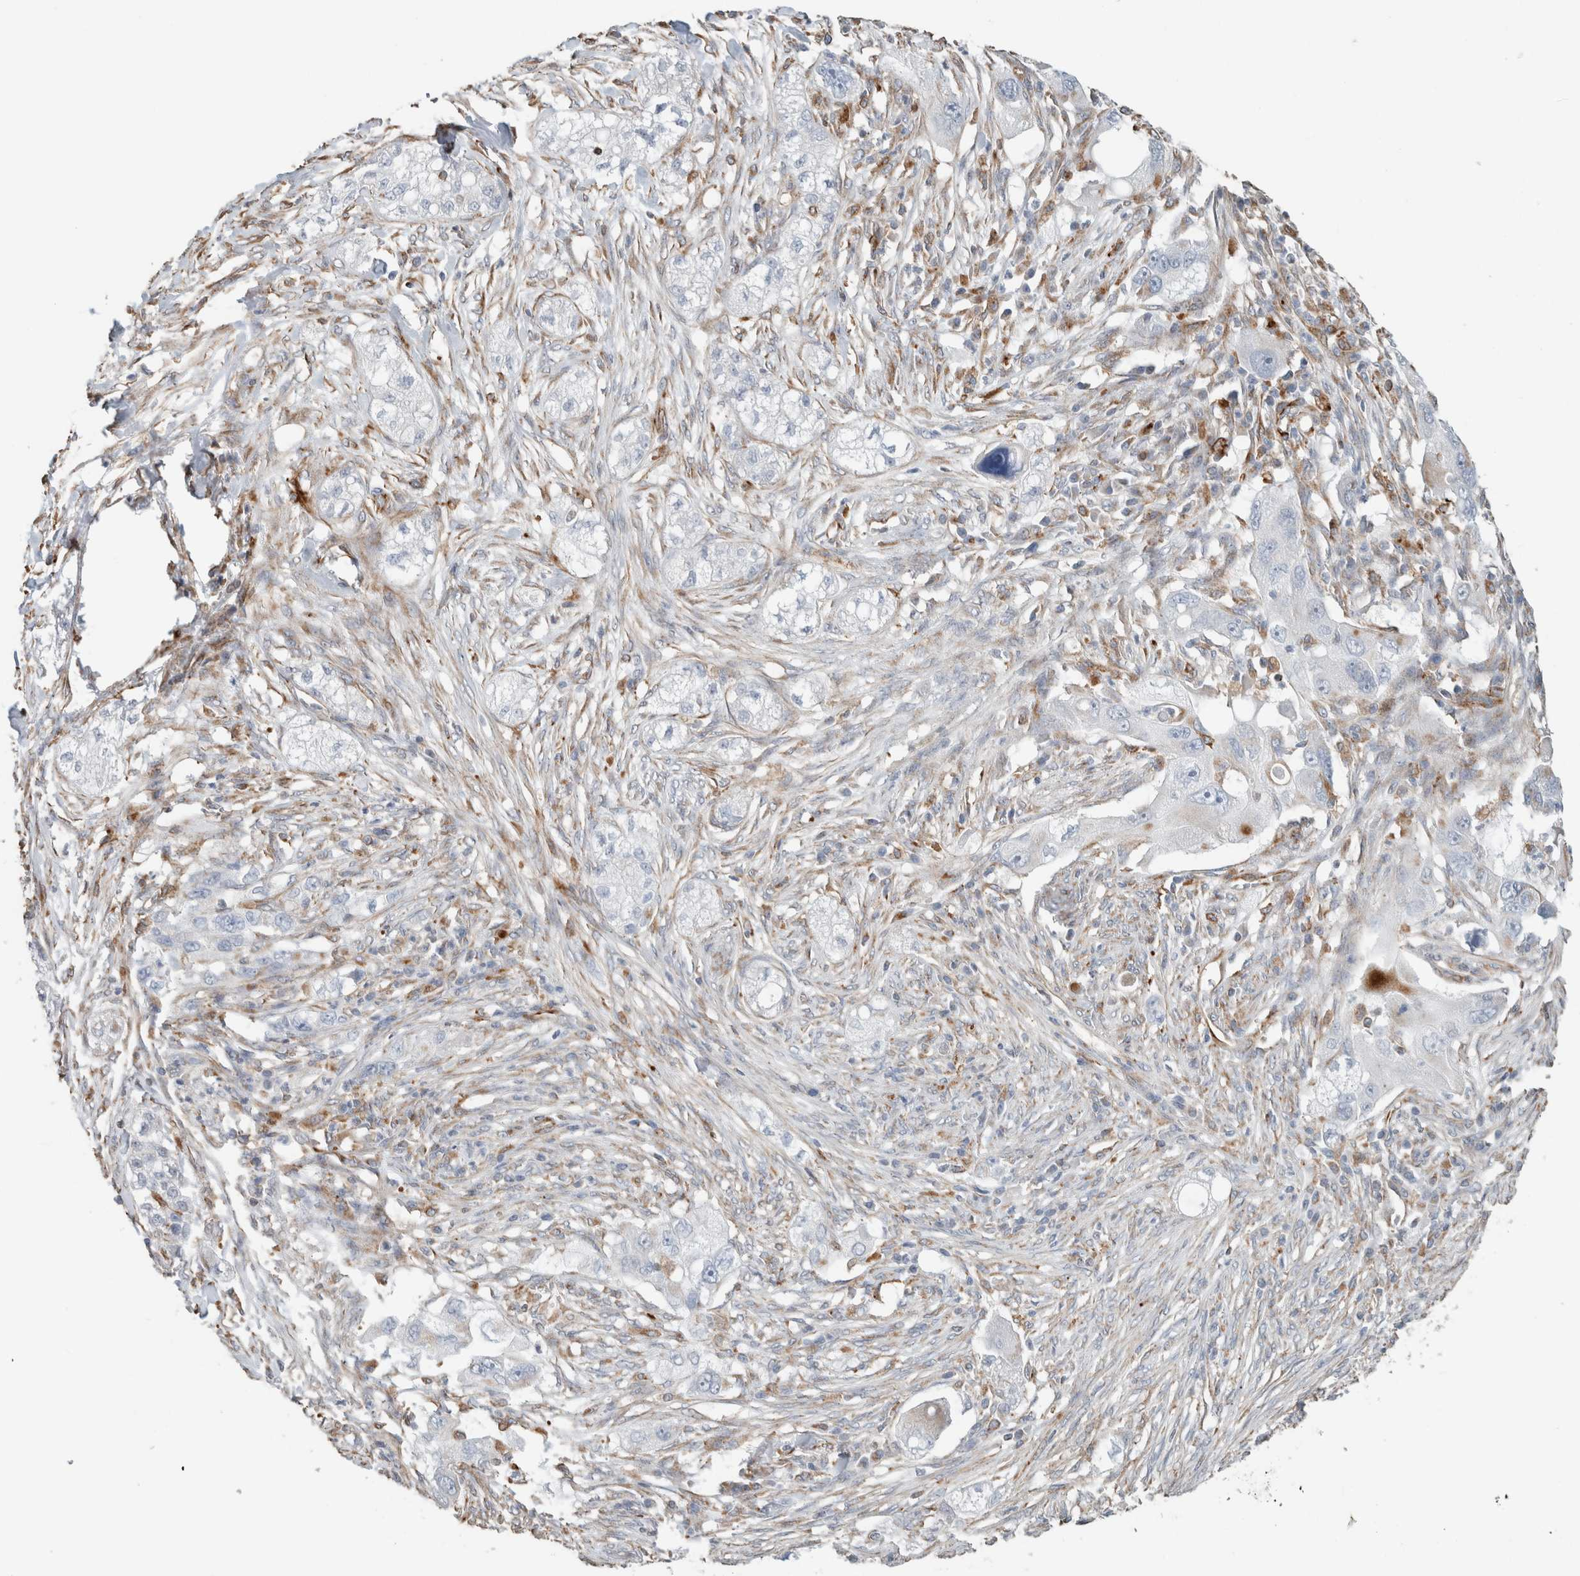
{"staining": {"intensity": "negative", "quantity": "none", "location": "none"}, "tissue": "pancreatic cancer", "cell_type": "Tumor cells", "image_type": "cancer", "snomed": [{"axis": "morphology", "description": "Adenocarcinoma, NOS"}, {"axis": "topography", "description": "Pancreas"}], "caption": "Pancreatic cancer was stained to show a protein in brown. There is no significant expression in tumor cells.", "gene": "LY86", "patient": {"sex": "female", "age": 78}}